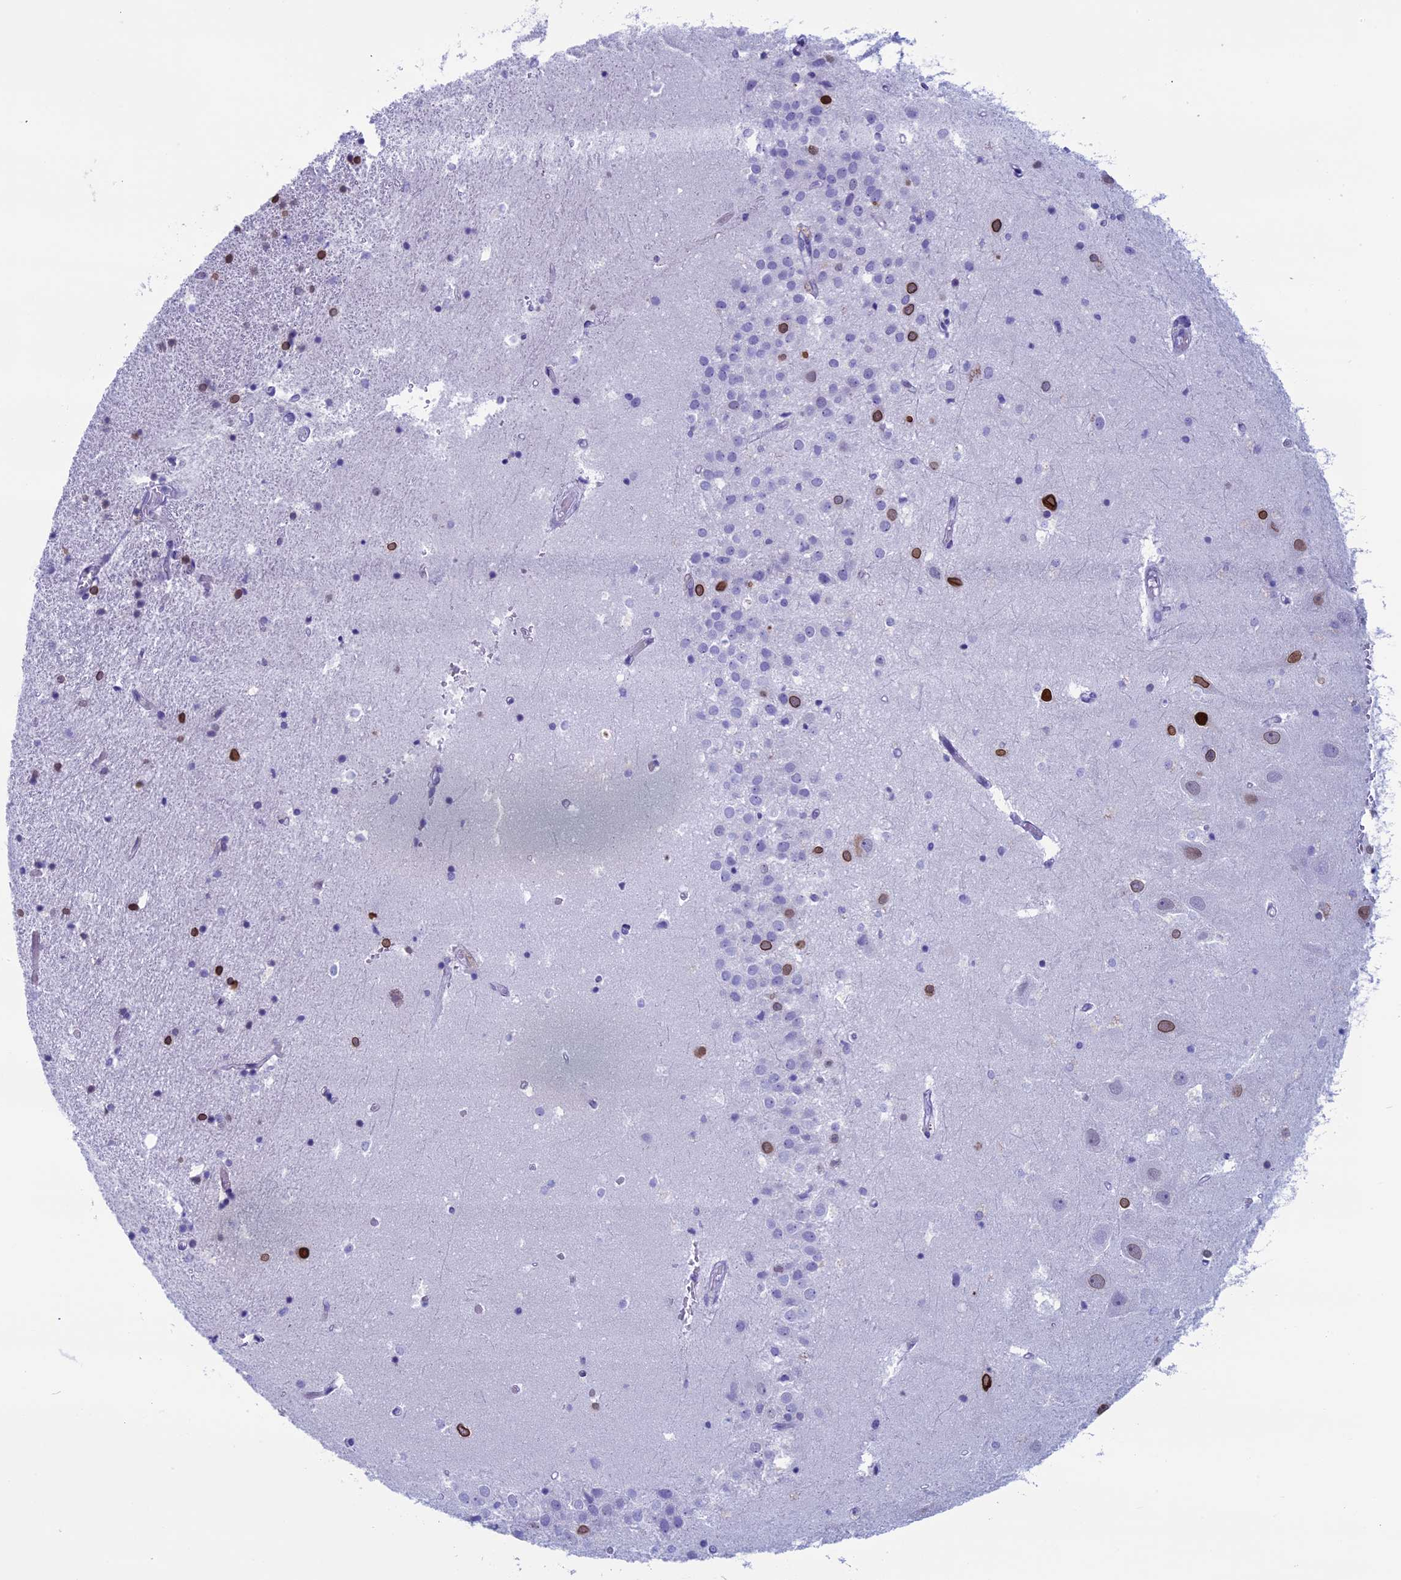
{"staining": {"intensity": "moderate", "quantity": "<25%", "location": "nuclear"}, "tissue": "hippocampus", "cell_type": "Glial cells", "image_type": "normal", "snomed": [{"axis": "morphology", "description": "Normal tissue, NOS"}, {"axis": "topography", "description": "Hippocampus"}], "caption": "Brown immunohistochemical staining in normal human hippocampus displays moderate nuclear expression in about <25% of glial cells. The staining is performed using DAB brown chromogen to label protein expression. The nuclei are counter-stained blue using hematoxylin.", "gene": "FAM169A", "patient": {"sex": "female", "age": 52}}